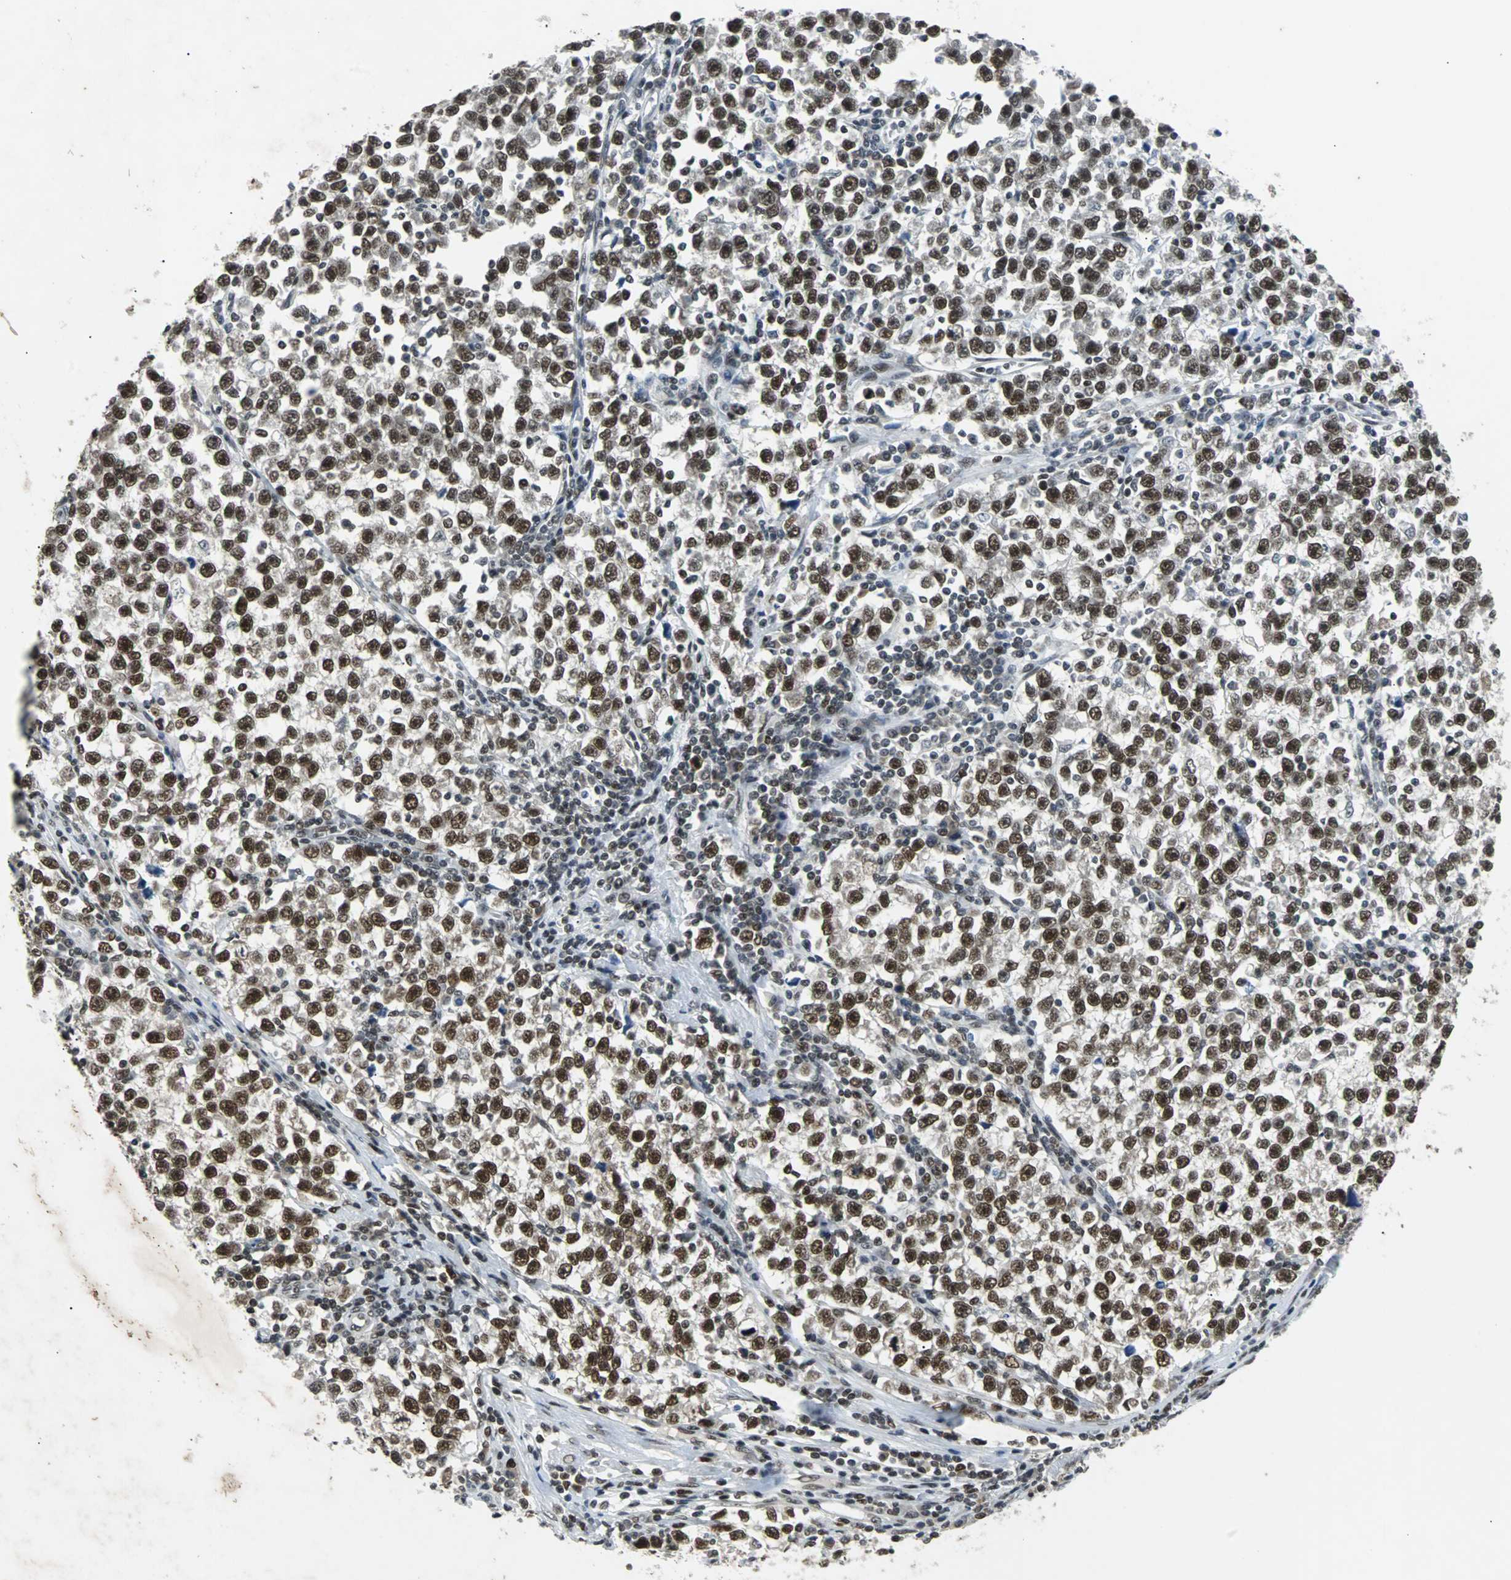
{"staining": {"intensity": "strong", "quantity": ">75%", "location": "nuclear"}, "tissue": "testis cancer", "cell_type": "Tumor cells", "image_type": "cancer", "snomed": [{"axis": "morphology", "description": "Seminoma, NOS"}, {"axis": "topography", "description": "Testis"}], "caption": "The micrograph demonstrates staining of seminoma (testis), revealing strong nuclear protein expression (brown color) within tumor cells.", "gene": "GATAD2A", "patient": {"sex": "male", "age": 43}}